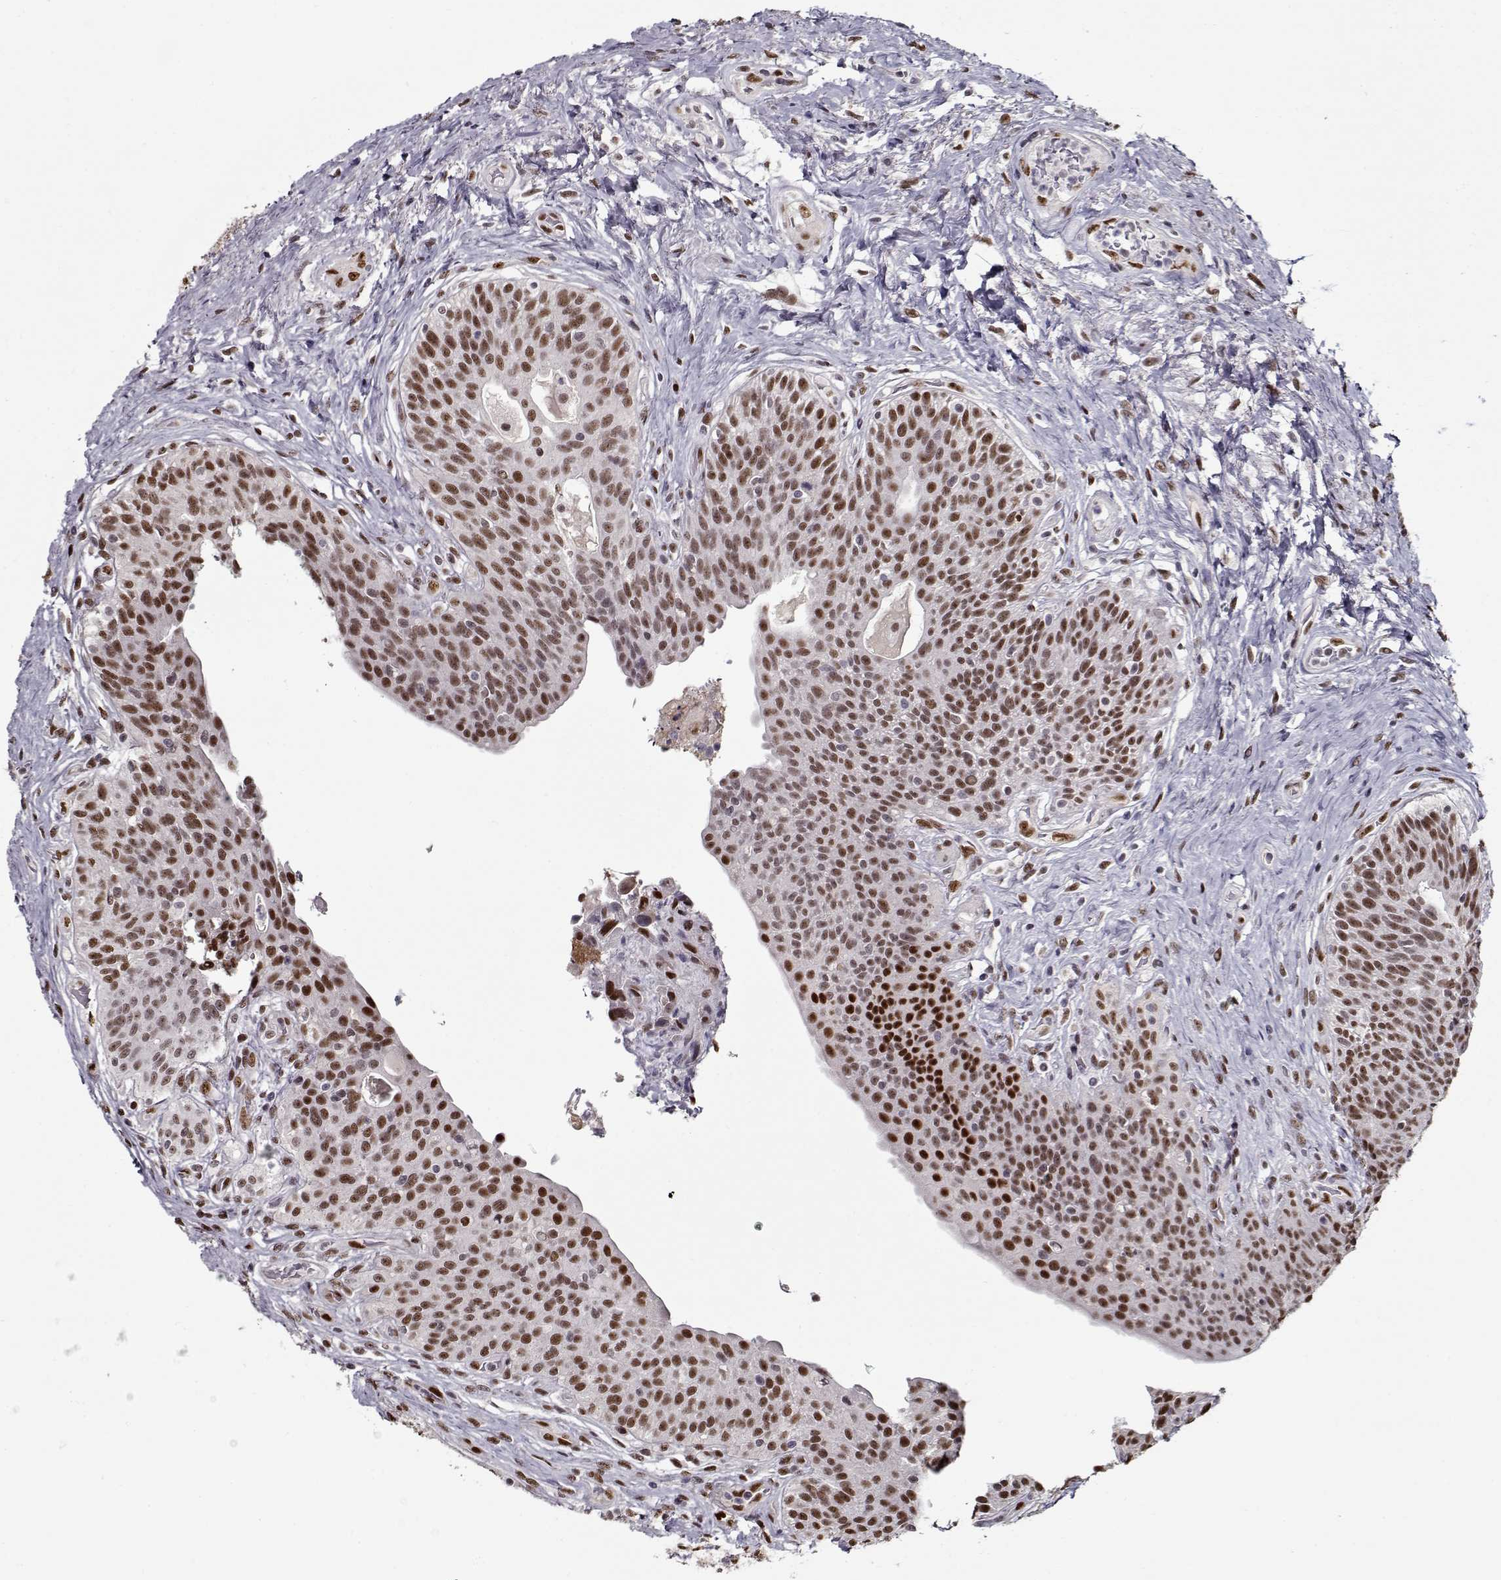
{"staining": {"intensity": "moderate", "quantity": ">75%", "location": "nuclear"}, "tissue": "urothelial cancer", "cell_type": "Tumor cells", "image_type": "cancer", "snomed": [{"axis": "morphology", "description": "Urothelial carcinoma, High grade"}, {"axis": "topography", "description": "Urinary bladder"}], "caption": "Protein staining of urothelial cancer tissue reveals moderate nuclear expression in about >75% of tumor cells.", "gene": "PRMT8", "patient": {"sex": "male", "age": 79}}